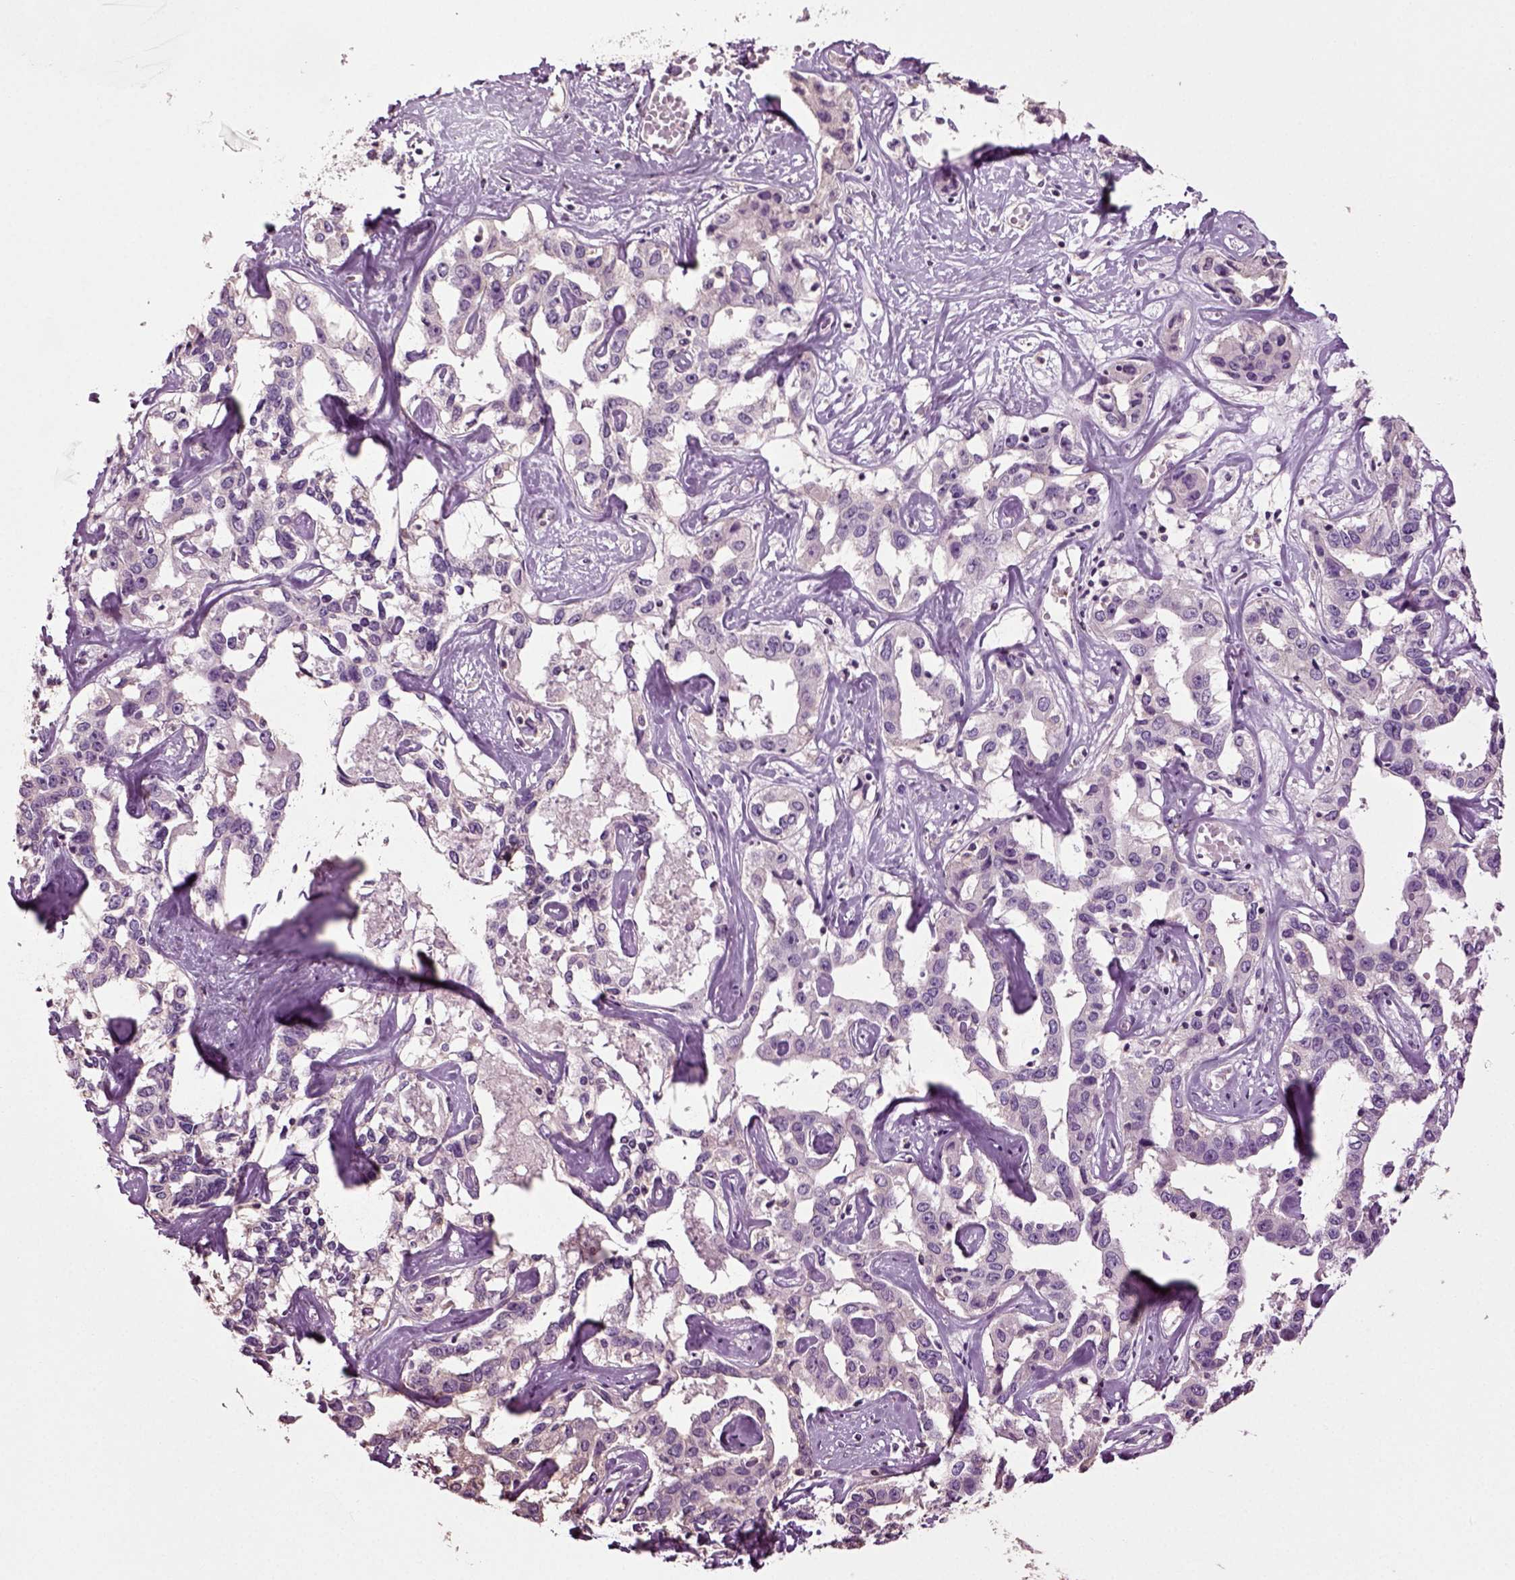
{"staining": {"intensity": "negative", "quantity": "none", "location": "none"}, "tissue": "liver cancer", "cell_type": "Tumor cells", "image_type": "cancer", "snomed": [{"axis": "morphology", "description": "Cholangiocarcinoma"}, {"axis": "topography", "description": "Liver"}], "caption": "A micrograph of liver cancer stained for a protein exhibits no brown staining in tumor cells. The staining was performed using DAB to visualize the protein expression in brown, while the nuclei were stained in blue with hematoxylin (Magnification: 20x).", "gene": "DEFB118", "patient": {"sex": "male", "age": 59}}